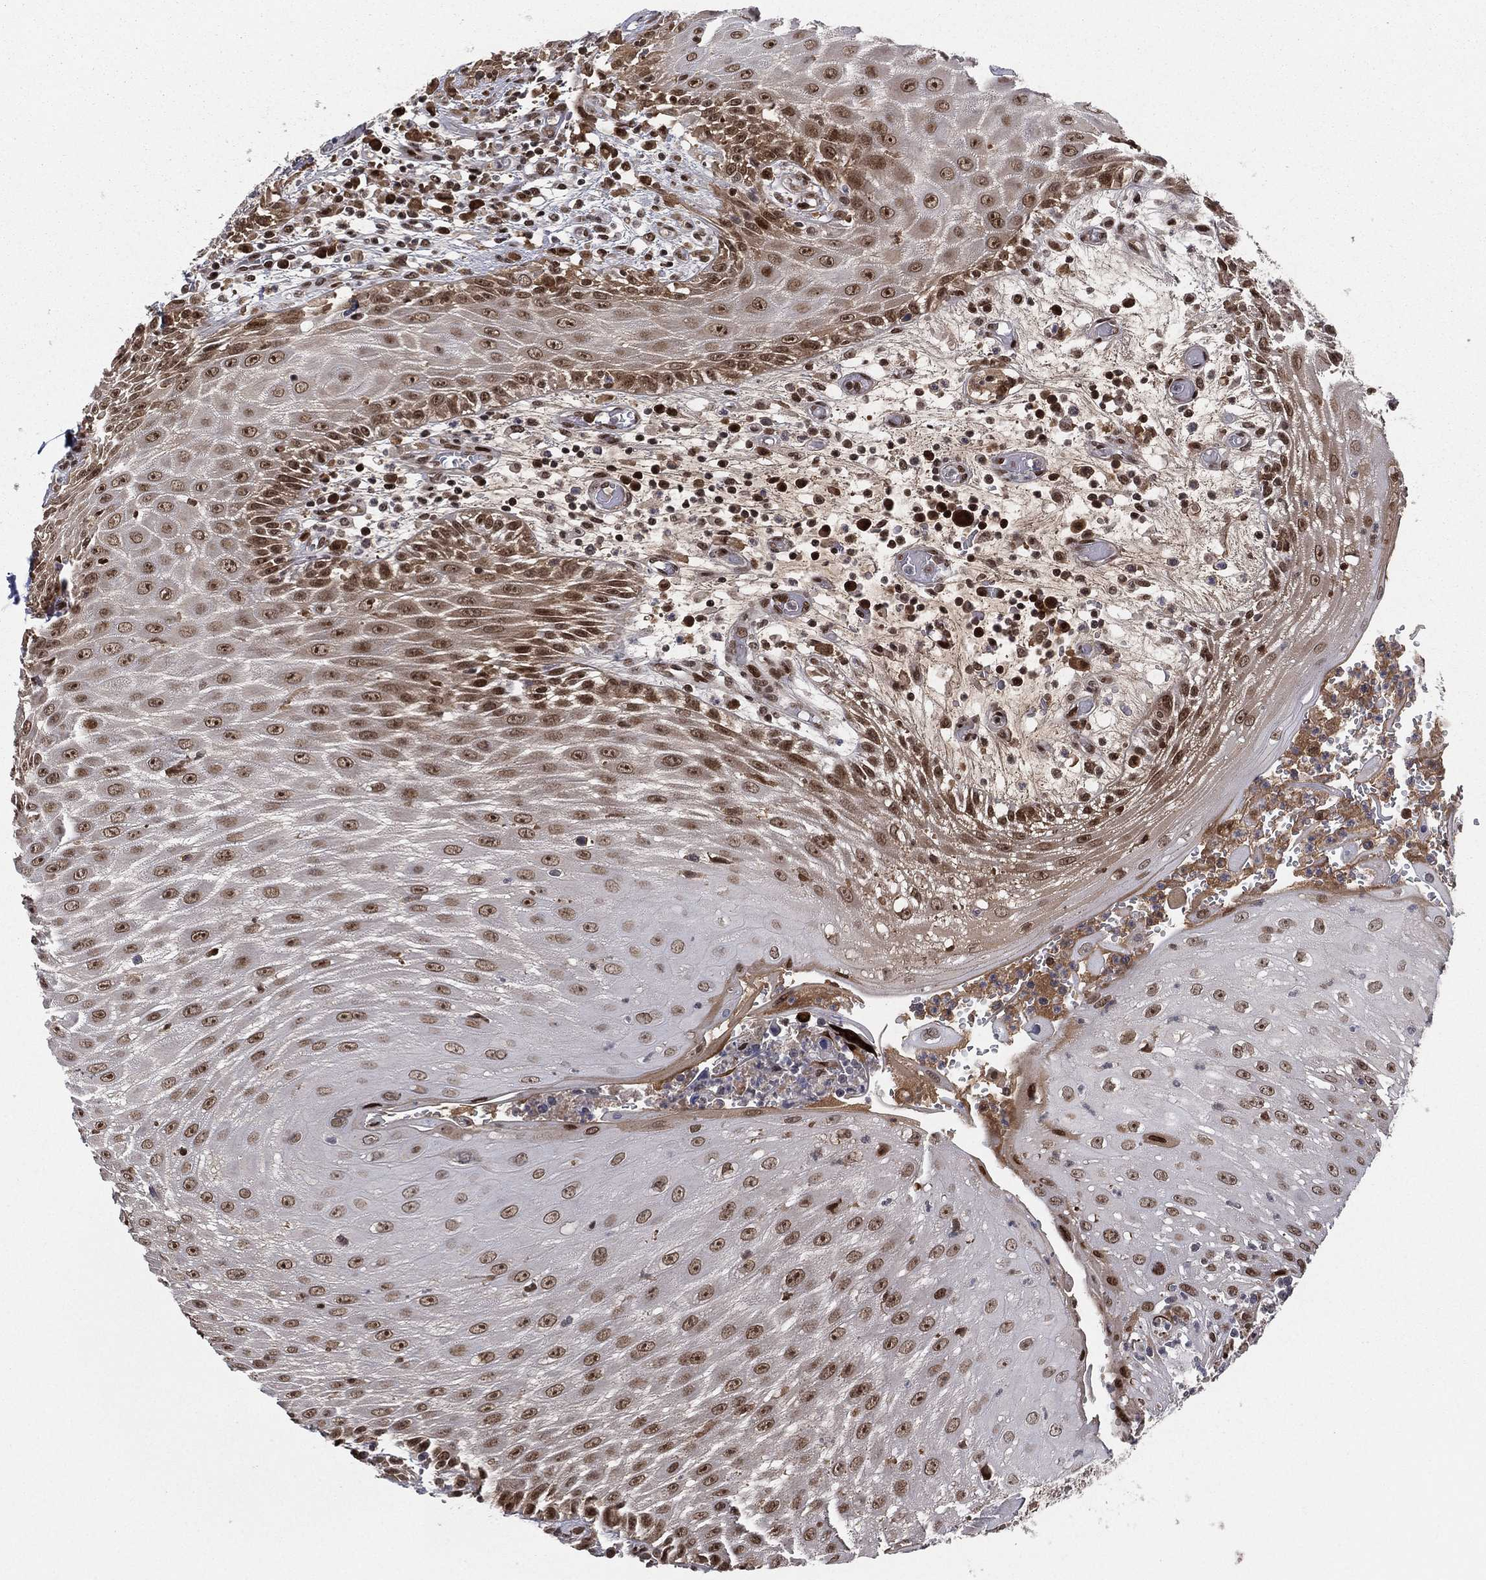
{"staining": {"intensity": "moderate", "quantity": ">75%", "location": "nuclear"}, "tissue": "head and neck cancer", "cell_type": "Tumor cells", "image_type": "cancer", "snomed": [{"axis": "morphology", "description": "Squamous cell carcinoma, NOS"}, {"axis": "topography", "description": "Oral tissue"}, {"axis": "topography", "description": "Head-Neck"}], "caption": "Human head and neck squamous cell carcinoma stained for a protein (brown) demonstrates moderate nuclear positive positivity in about >75% of tumor cells.", "gene": "RTF1", "patient": {"sex": "male", "age": 58}}